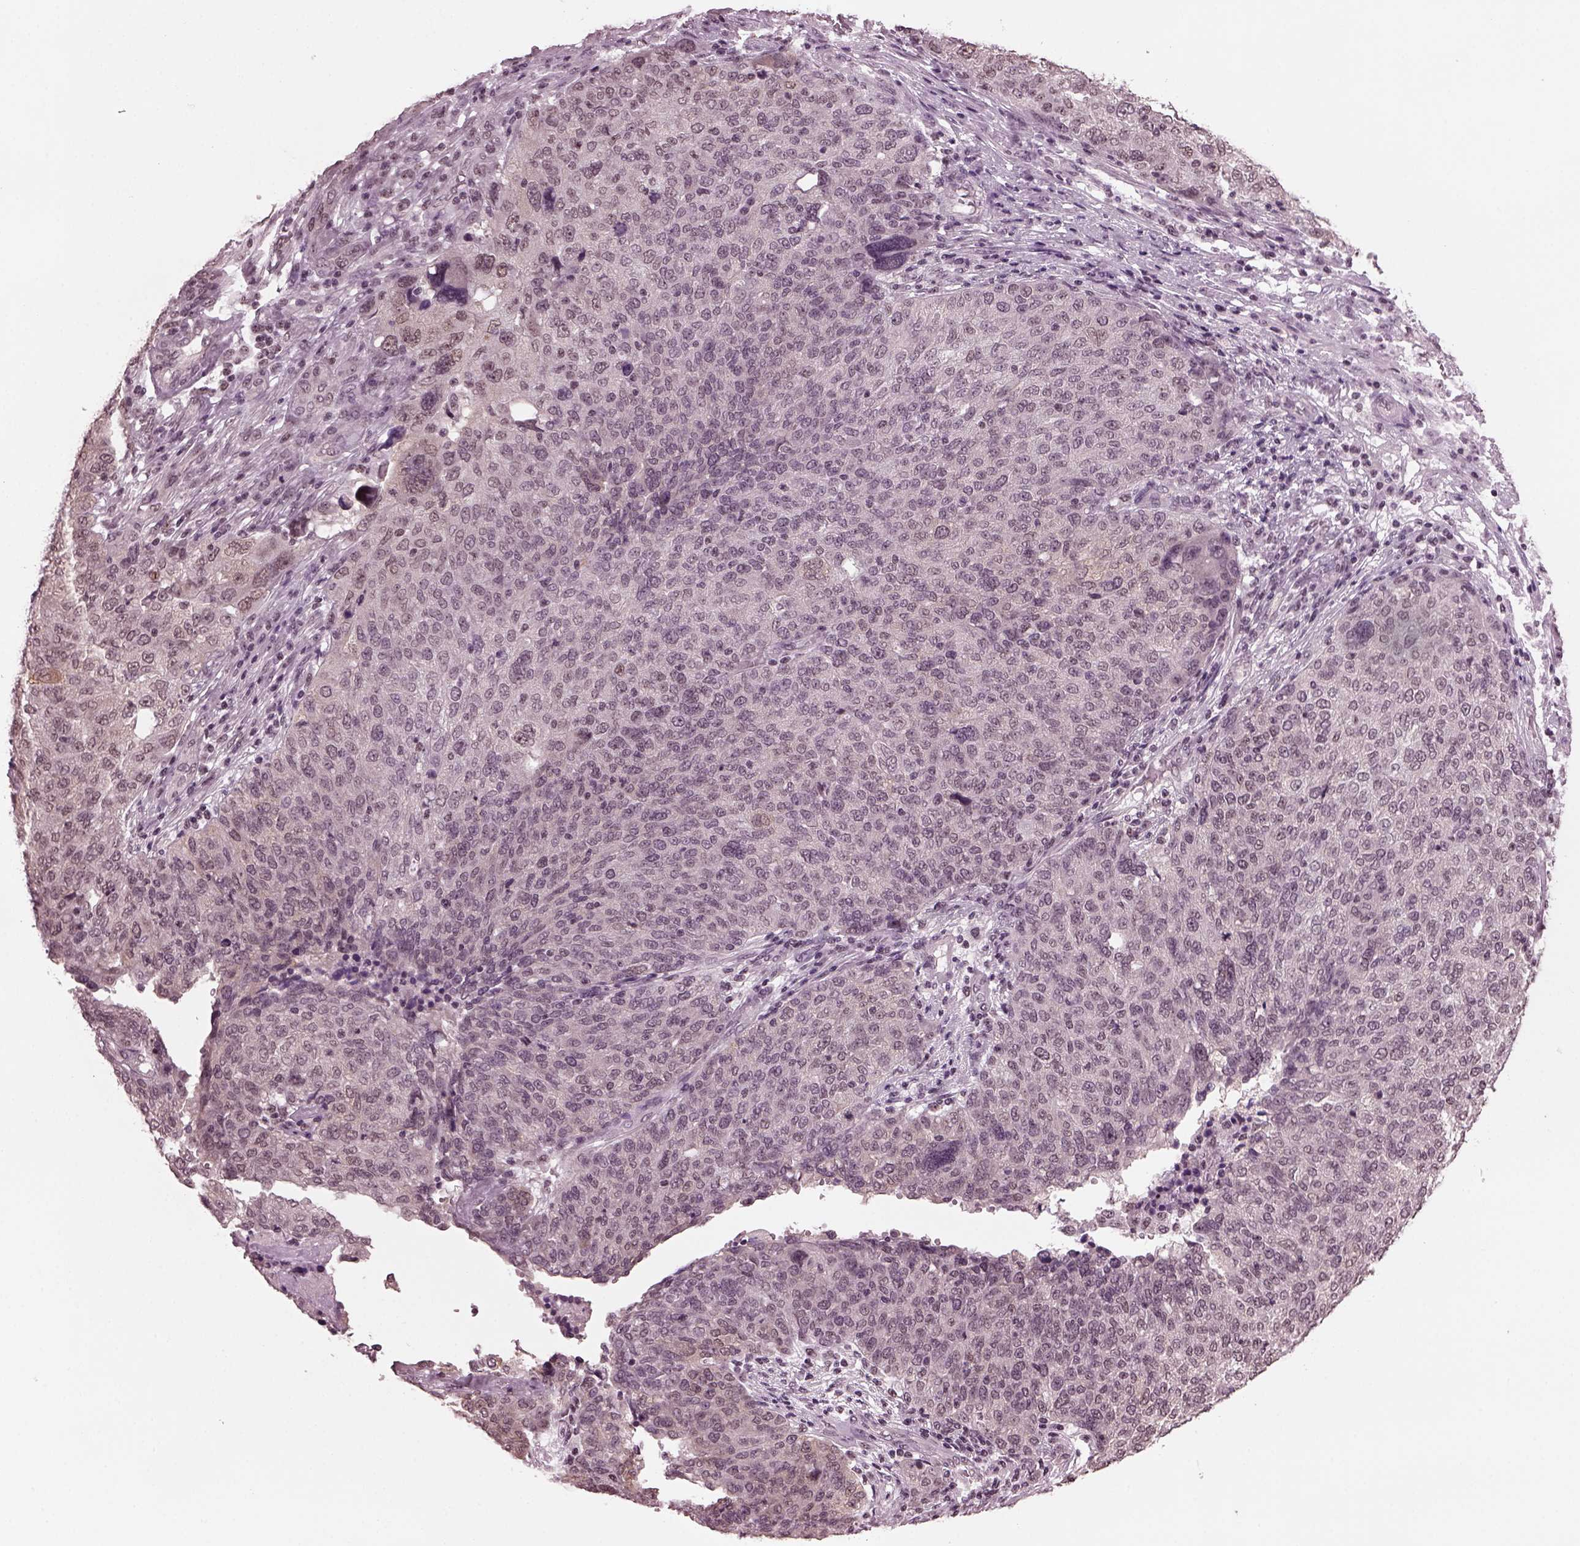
{"staining": {"intensity": "negative", "quantity": "none", "location": "none"}, "tissue": "ovarian cancer", "cell_type": "Tumor cells", "image_type": "cancer", "snomed": [{"axis": "morphology", "description": "Carcinoma, endometroid"}, {"axis": "topography", "description": "Ovary"}], "caption": "An image of human ovarian cancer is negative for staining in tumor cells. The staining is performed using DAB brown chromogen with nuclei counter-stained in using hematoxylin.", "gene": "RUVBL2", "patient": {"sex": "female", "age": 58}}